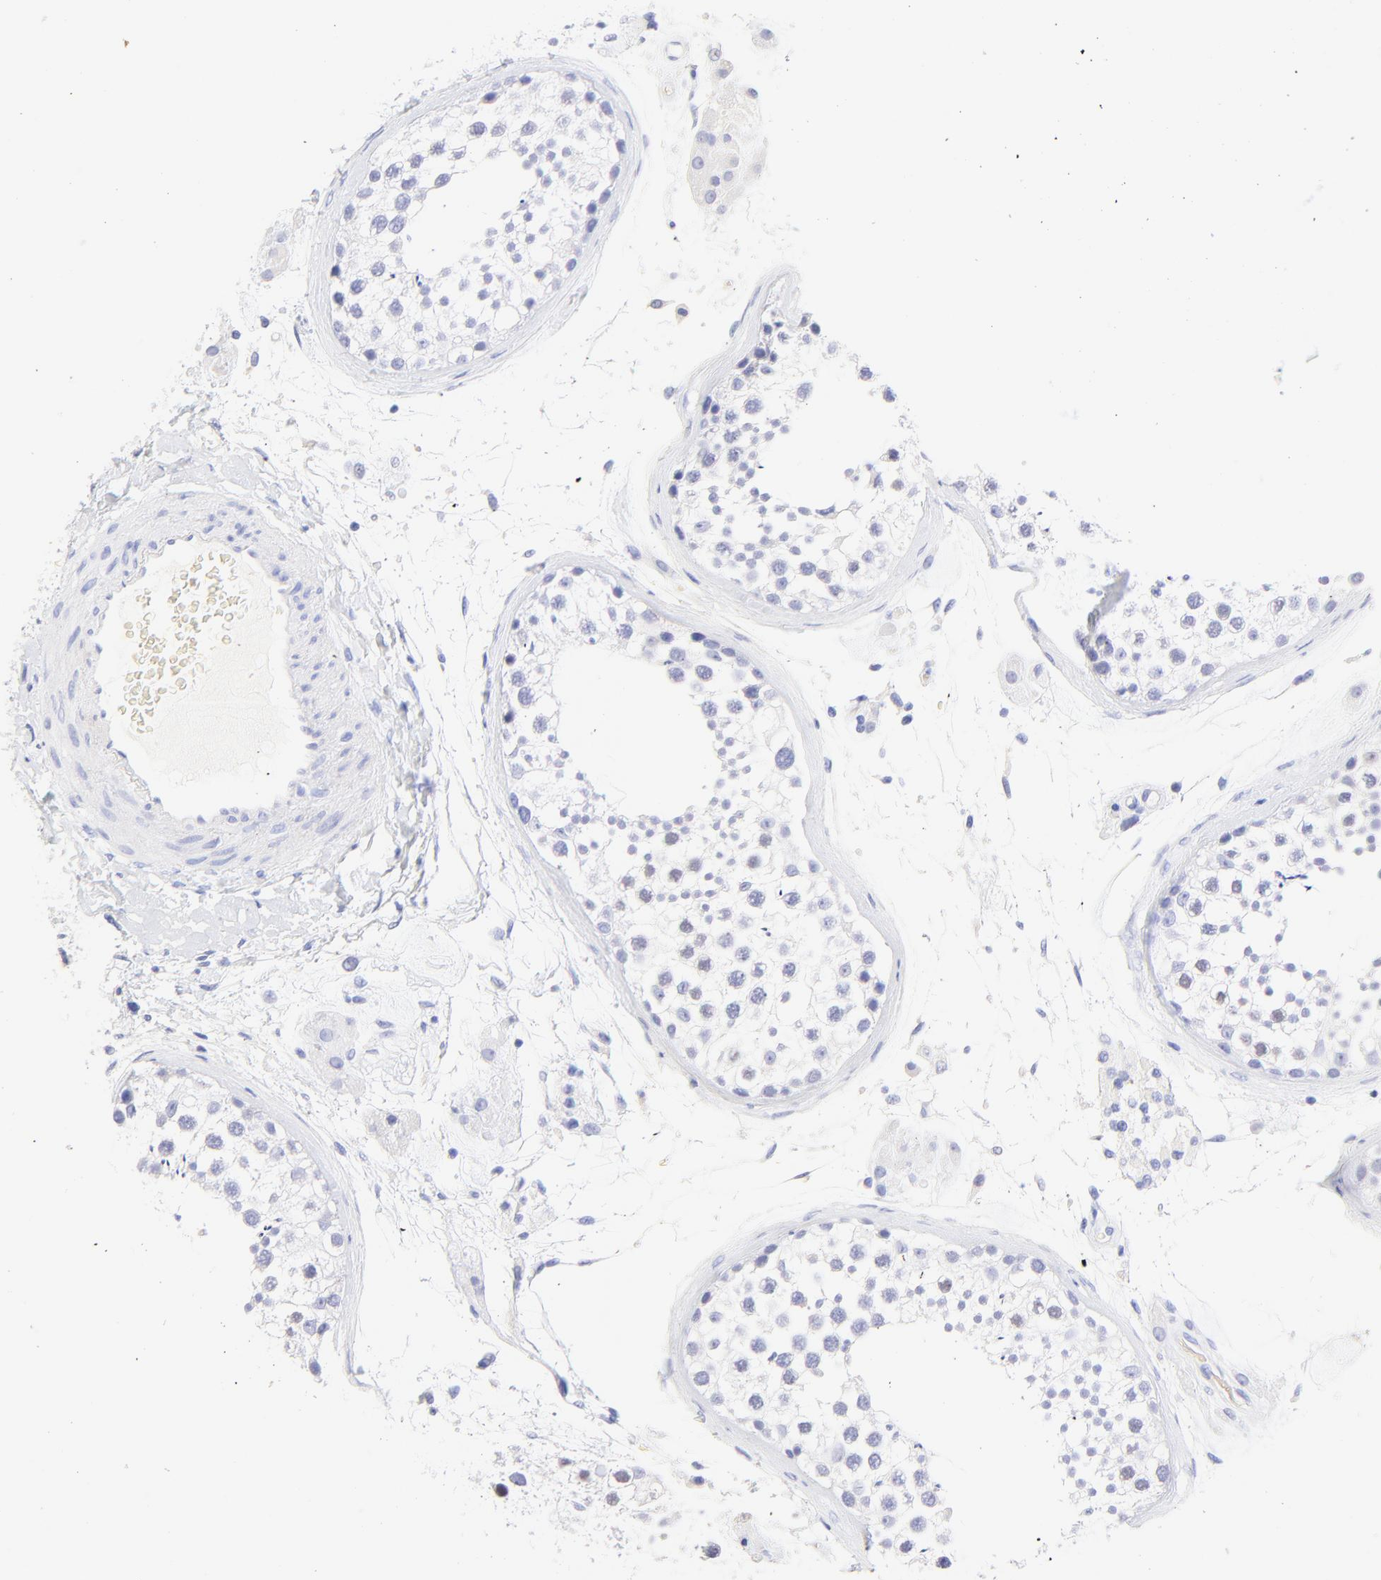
{"staining": {"intensity": "negative", "quantity": "none", "location": "none"}, "tissue": "testis", "cell_type": "Cells in seminiferous ducts", "image_type": "normal", "snomed": [{"axis": "morphology", "description": "Normal tissue, NOS"}, {"axis": "topography", "description": "Testis"}], "caption": "IHC histopathology image of unremarkable testis: human testis stained with DAB (3,3'-diaminobenzidine) shows no significant protein positivity in cells in seminiferous ducts. (IHC, brightfield microscopy, high magnification).", "gene": "FRMPD3", "patient": {"sex": "male", "age": 46}}